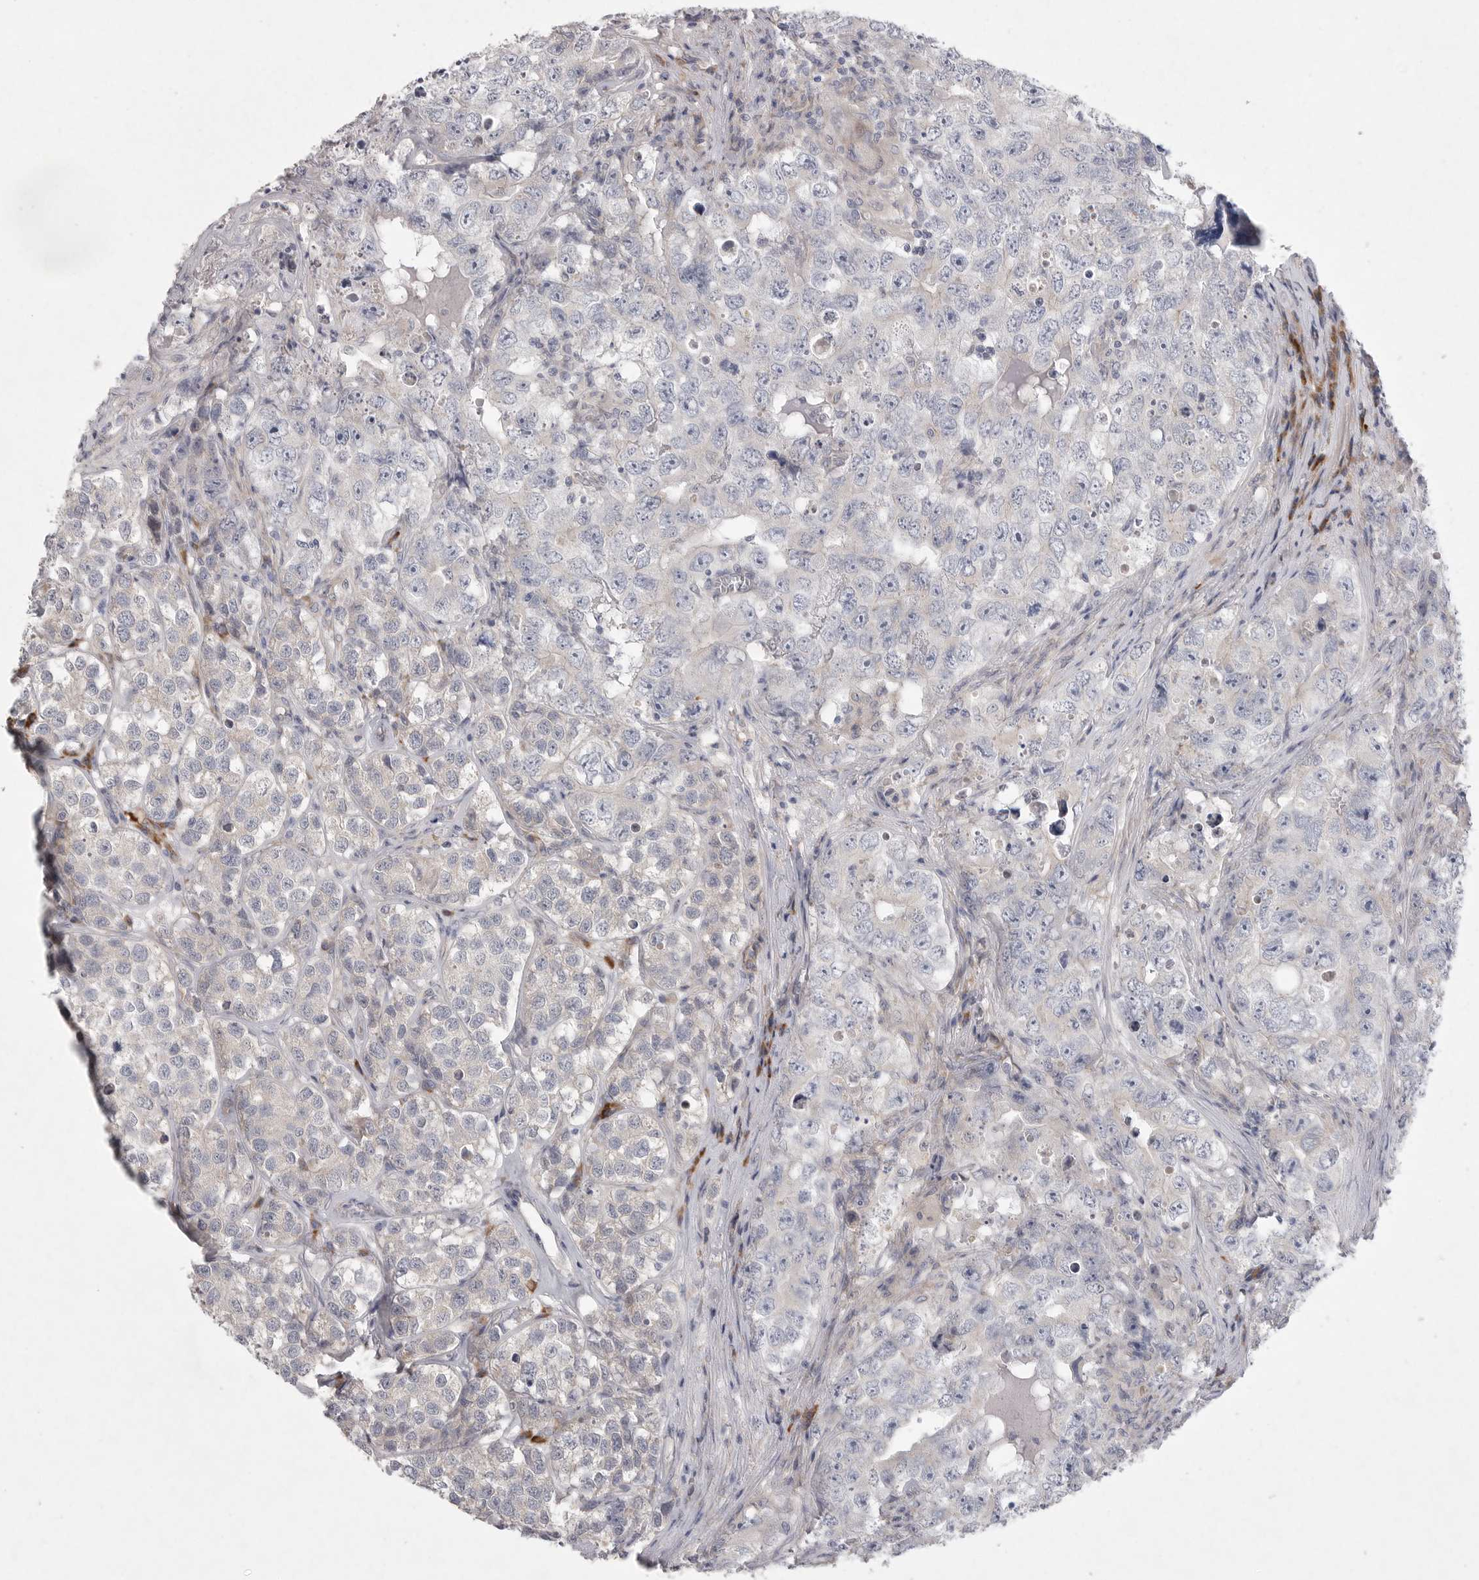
{"staining": {"intensity": "negative", "quantity": "none", "location": "none"}, "tissue": "testis cancer", "cell_type": "Tumor cells", "image_type": "cancer", "snomed": [{"axis": "morphology", "description": "Seminoma, NOS"}, {"axis": "morphology", "description": "Carcinoma, Embryonal, NOS"}, {"axis": "topography", "description": "Testis"}], "caption": "Tumor cells show no significant positivity in testis cancer (seminoma). (DAB (3,3'-diaminobenzidine) immunohistochemistry with hematoxylin counter stain).", "gene": "EDEM3", "patient": {"sex": "male", "age": 43}}